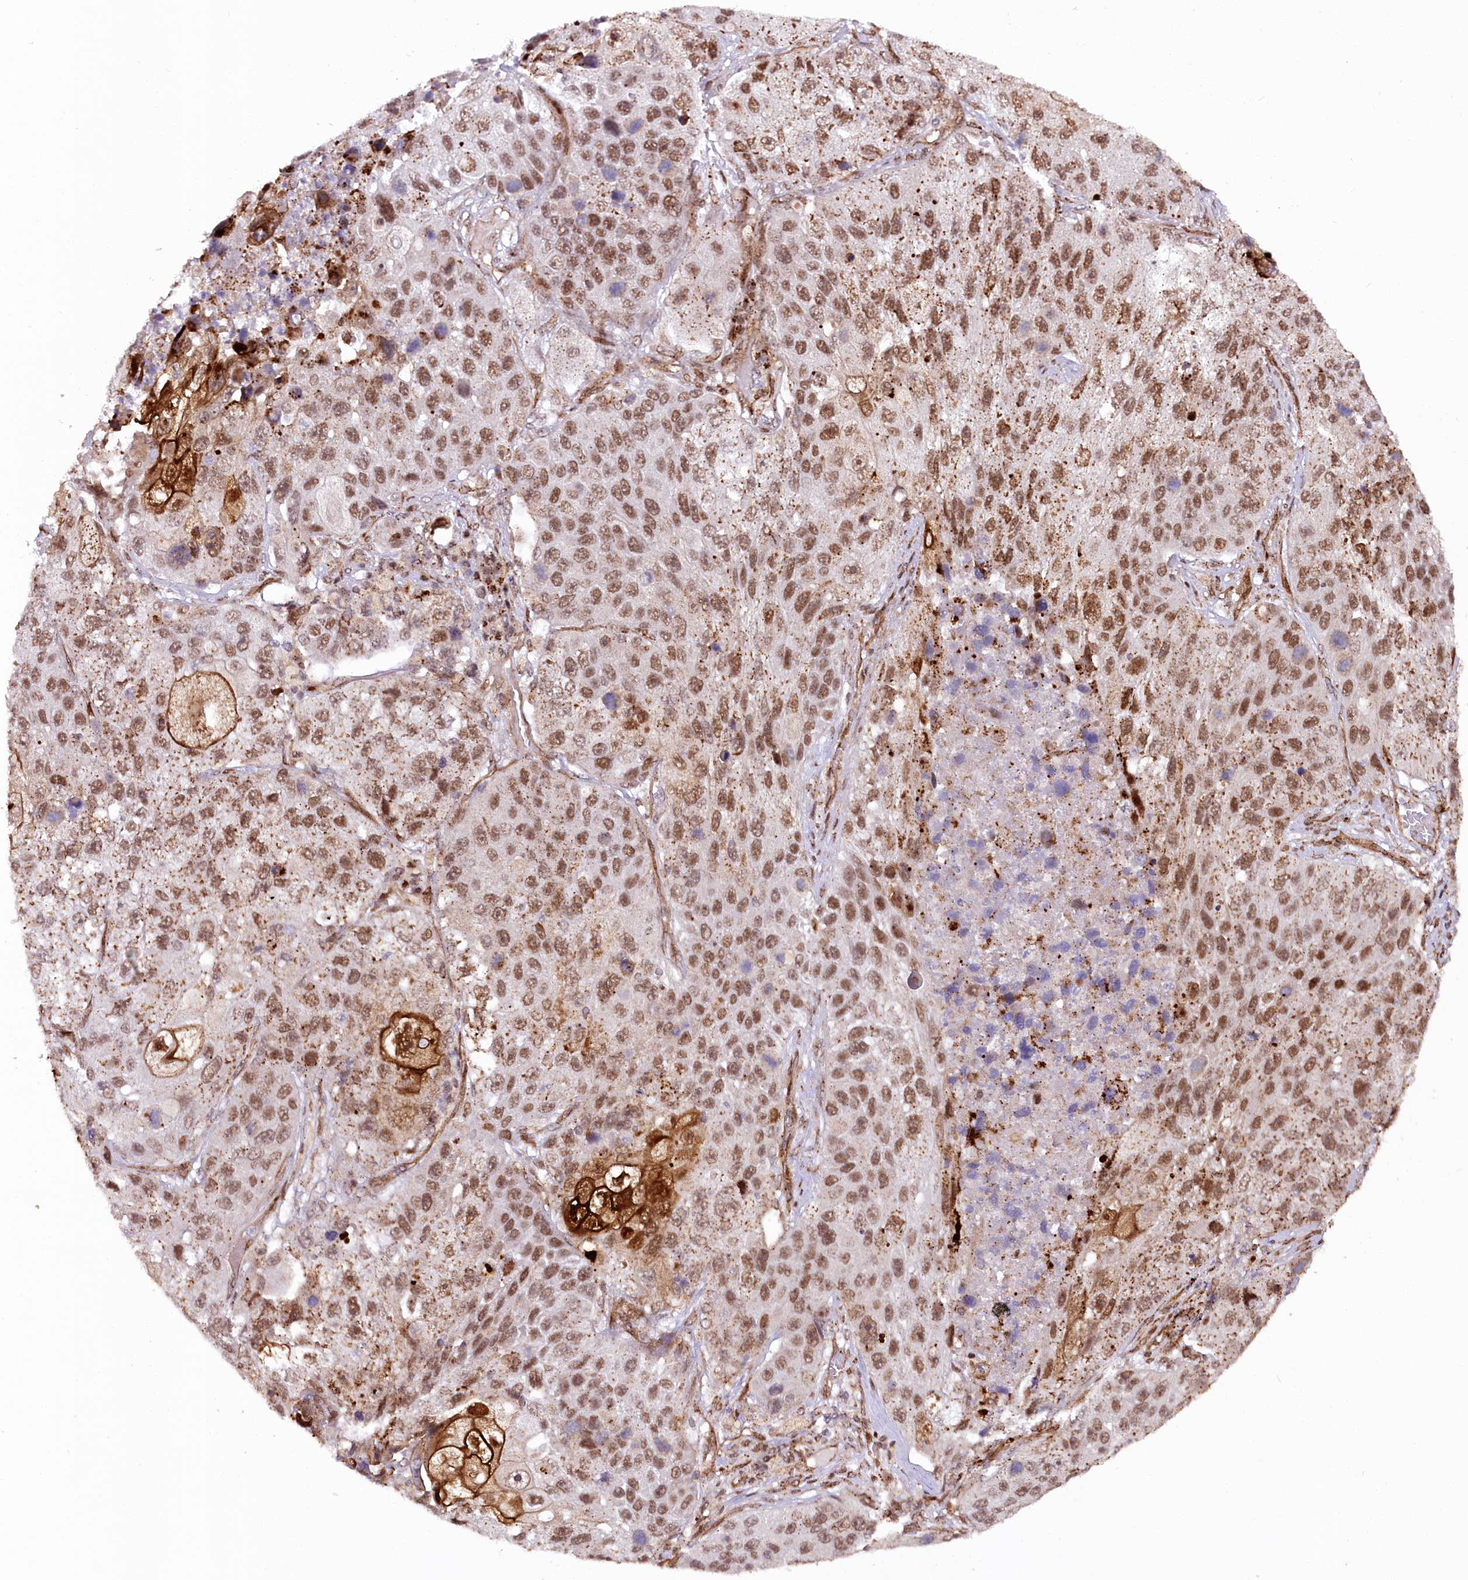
{"staining": {"intensity": "moderate", "quantity": ">75%", "location": "cytoplasmic/membranous,nuclear"}, "tissue": "lung cancer", "cell_type": "Tumor cells", "image_type": "cancer", "snomed": [{"axis": "morphology", "description": "Squamous cell carcinoma, NOS"}, {"axis": "topography", "description": "Lung"}], "caption": "There is medium levels of moderate cytoplasmic/membranous and nuclear expression in tumor cells of squamous cell carcinoma (lung), as demonstrated by immunohistochemical staining (brown color).", "gene": "COPG1", "patient": {"sex": "male", "age": 61}}